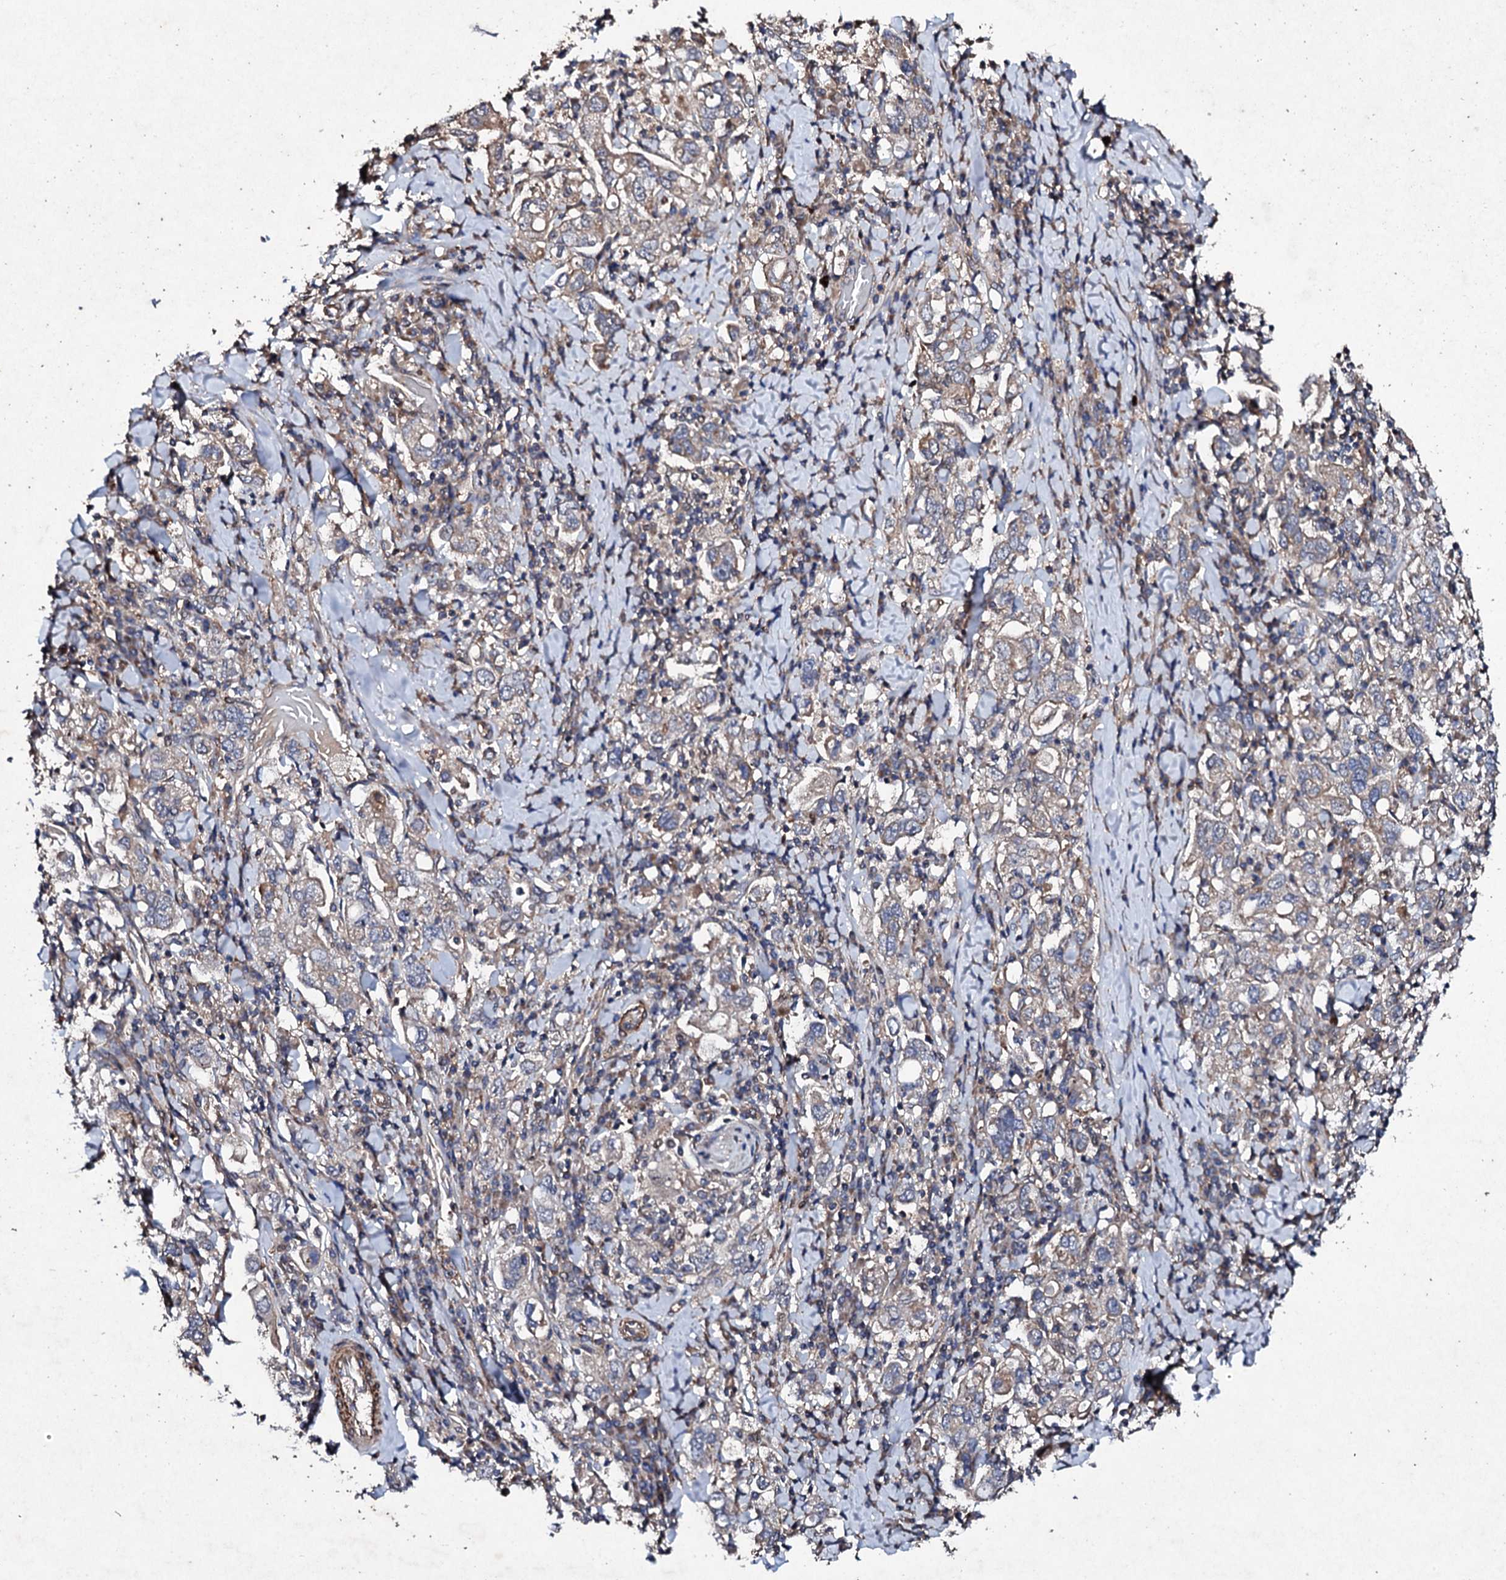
{"staining": {"intensity": "weak", "quantity": ">75%", "location": "cytoplasmic/membranous"}, "tissue": "stomach cancer", "cell_type": "Tumor cells", "image_type": "cancer", "snomed": [{"axis": "morphology", "description": "Adenocarcinoma, NOS"}, {"axis": "topography", "description": "Stomach, upper"}], "caption": "Immunohistochemistry (IHC) (DAB (3,3'-diaminobenzidine)) staining of stomach cancer shows weak cytoplasmic/membranous protein positivity in about >75% of tumor cells.", "gene": "MOCOS", "patient": {"sex": "male", "age": 62}}